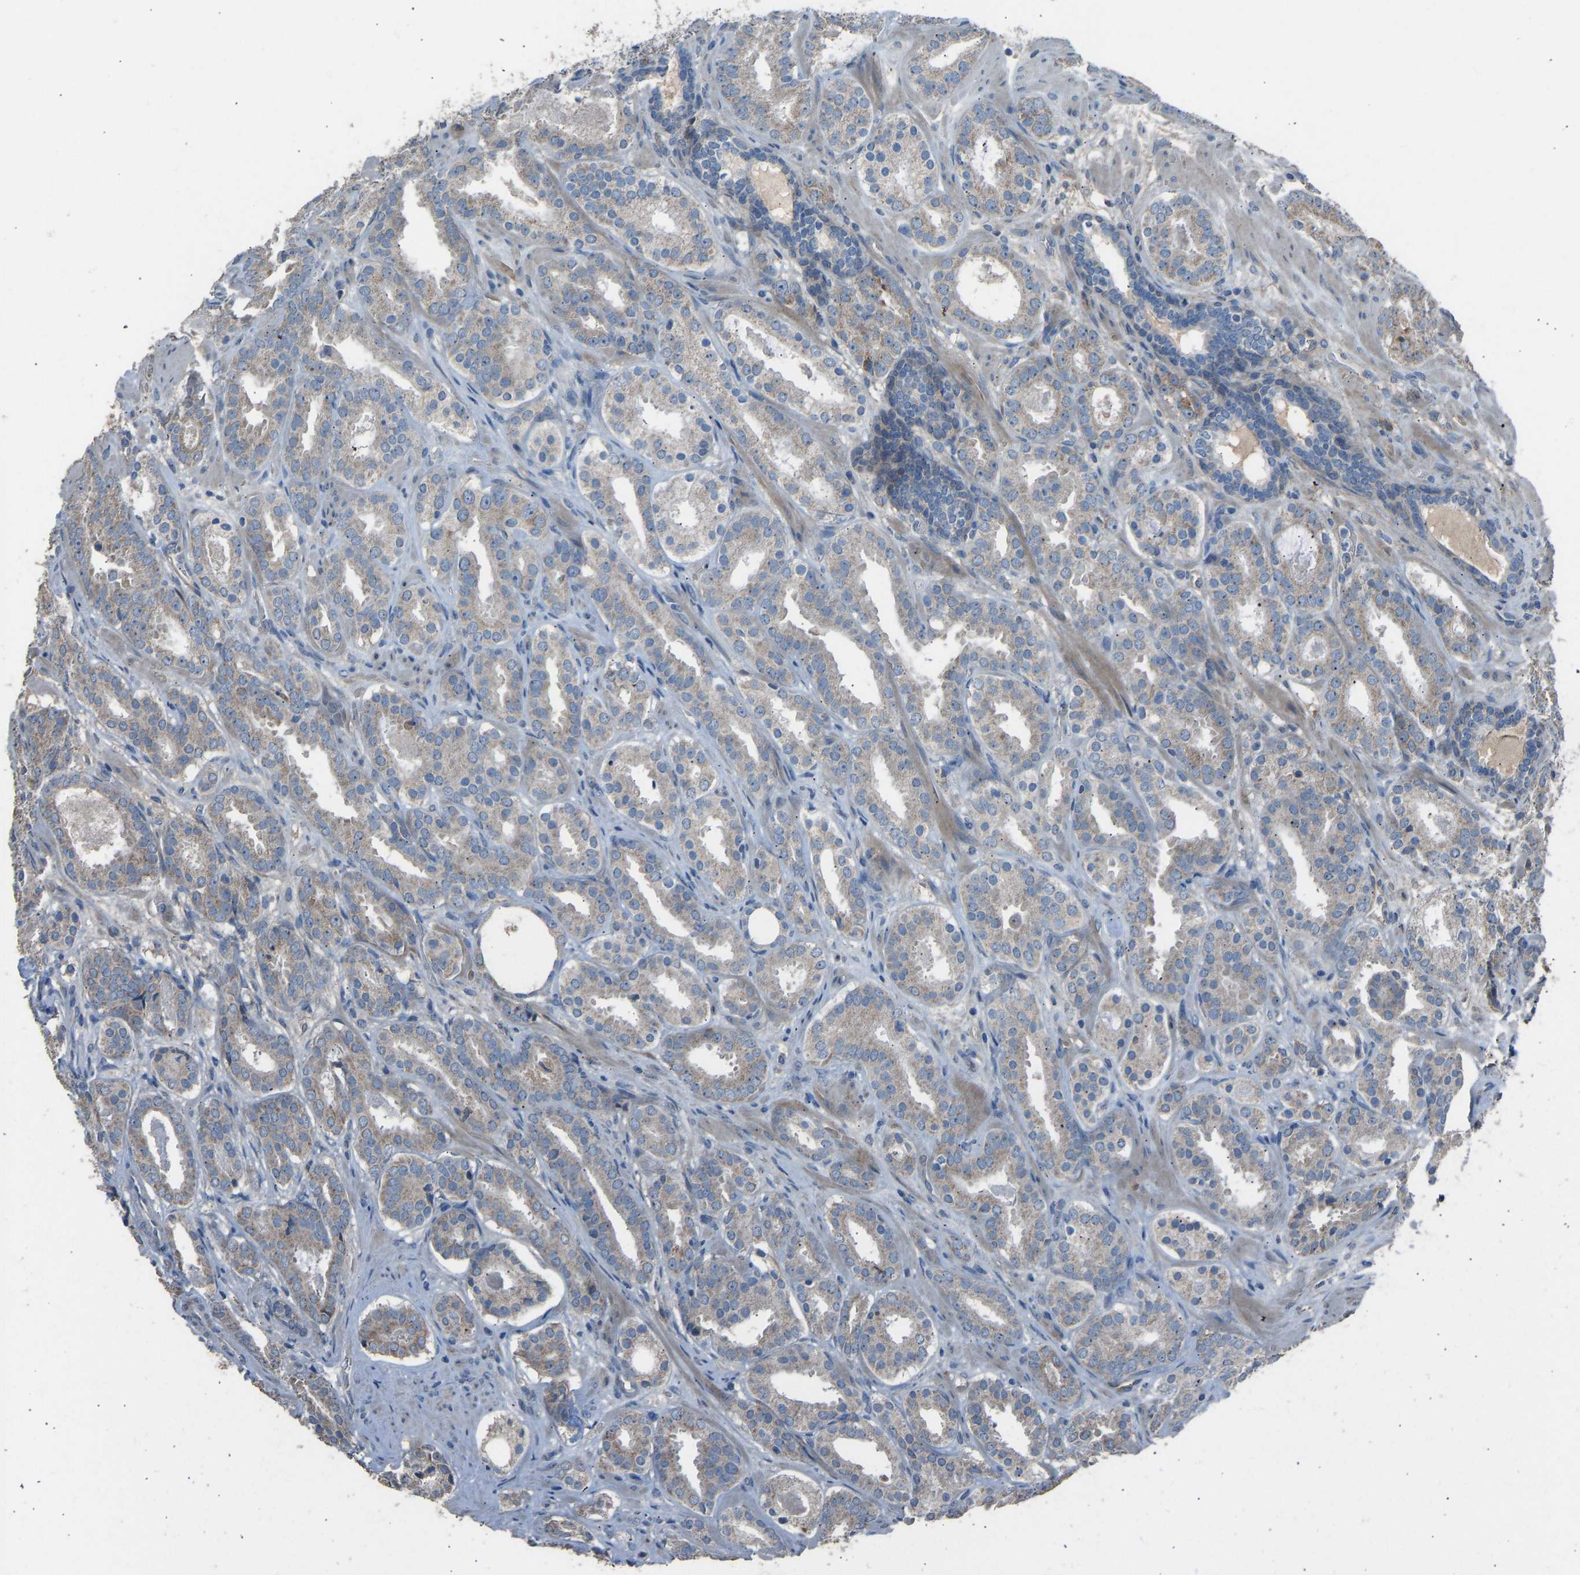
{"staining": {"intensity": "weak", "quantity": ">75%", "location": "cytoplasmic/membranous"}, "tissue": "prostate cancer", "cell_type": "Tumor cells", "image_type": "cancer", "snomed": [{"axis": "morphology", "description": "Adenocarcinoma, Low grade"}, {"axis": "topography", "description": "Prostate"}], "caption": "A brown stain labels weak cytoplasmic/membranous expression of a protein in low-grade adenocarcinoma (prostate) tumor cells.", "gene": "TGFBR3", "patient": {"sex": "male", "age": 69}}